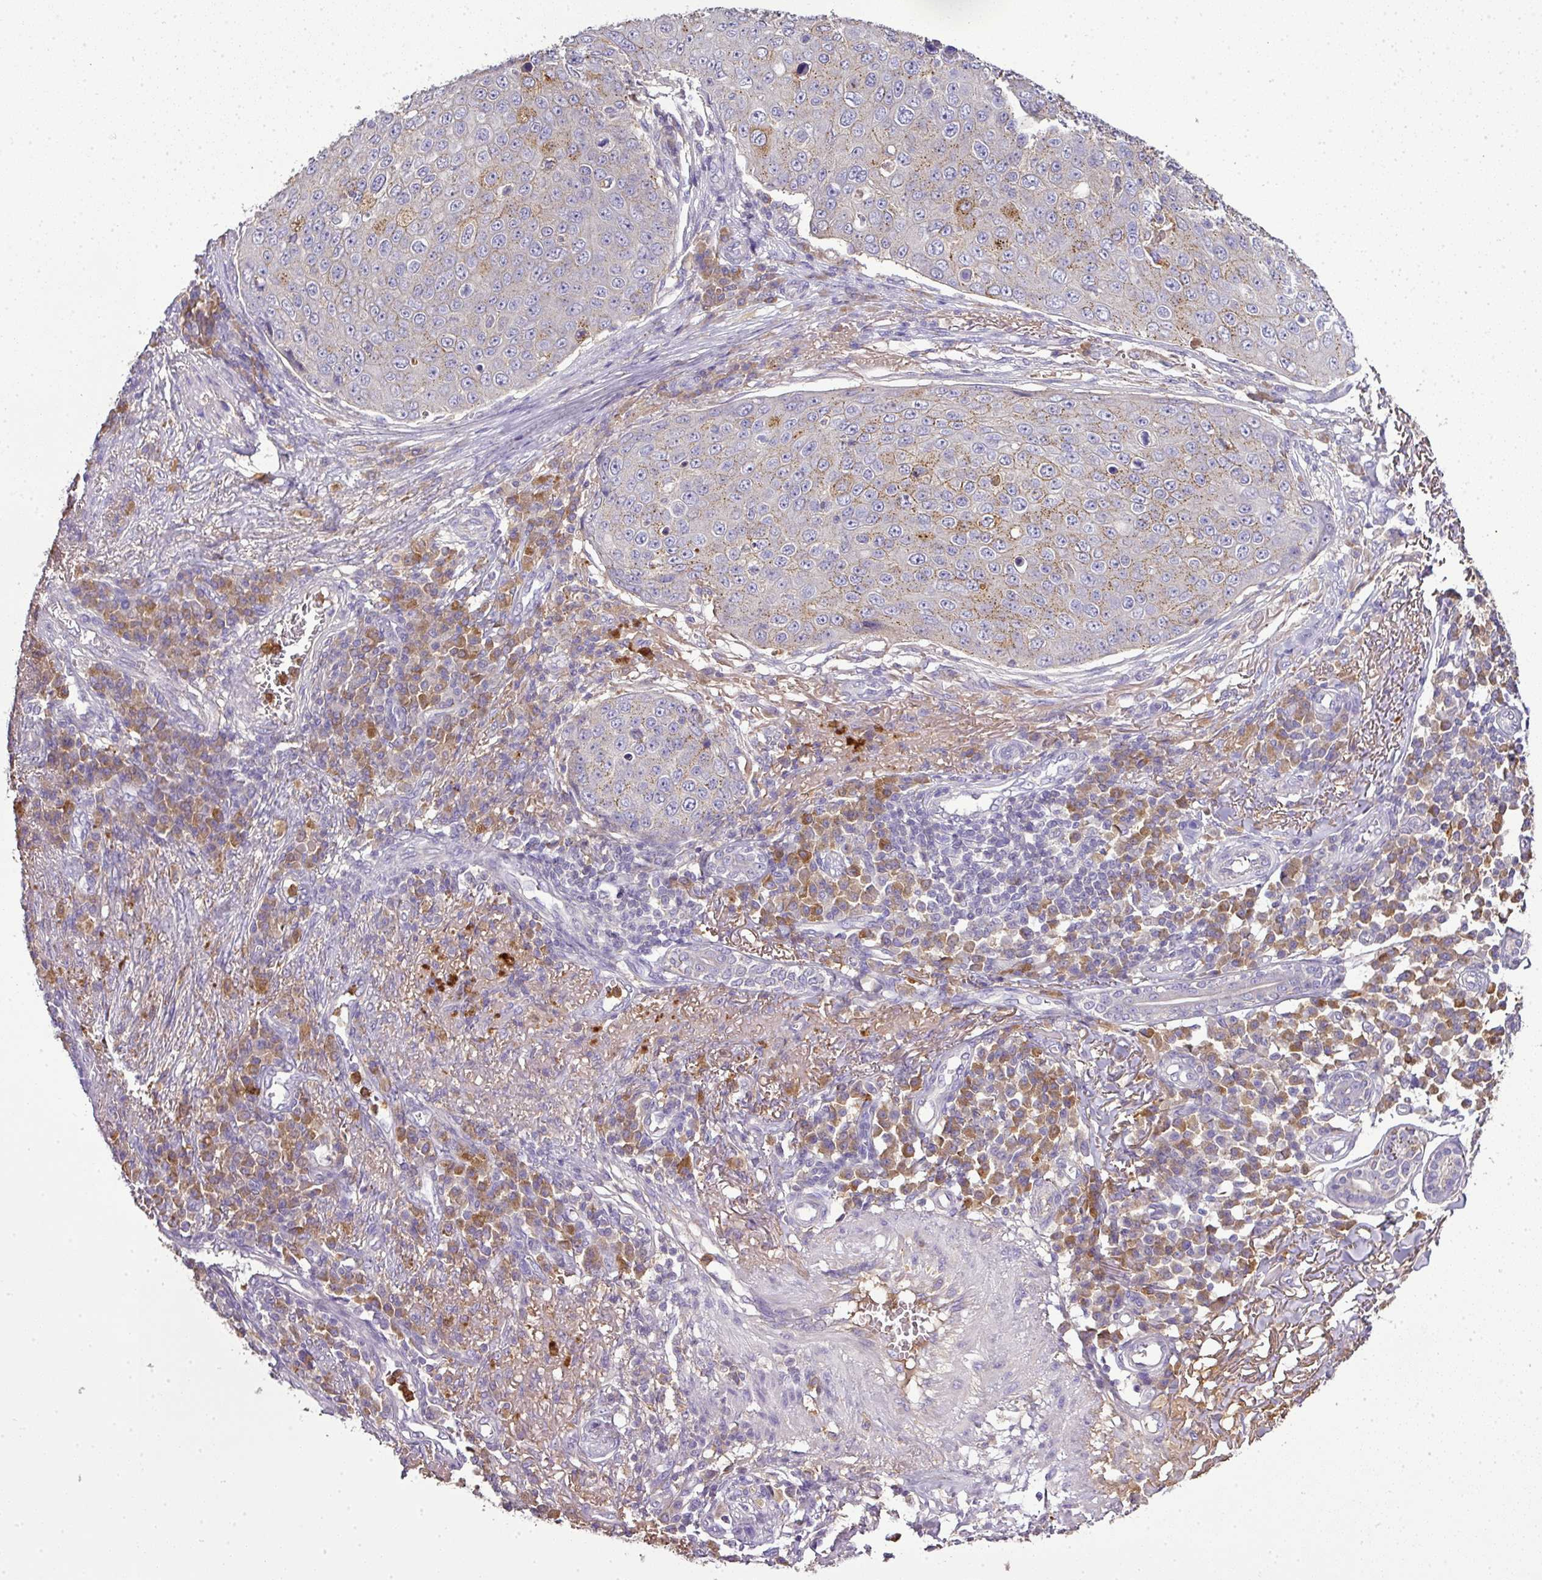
{"staining": {"intensity": "moderate", "quantity": "<25%", "location": "cytoplasmic/membranous"}, "tissue": "skin cancer", "cell_type": "Tumor cells", "image_type": "cancer", "snomed": [{"axis": "morphology", "description": "Squamous cell carcinoma, NOS"}, {"axis": "topography", "description": "Skin"}], "caption": "Protein staining by immunohistochemistry demonstrates moderate cytoplasmic/membranous positivity in about <25% of tumor cells in skin cancer (squamous cell carcinoma).", "gene": "CAB39L", "patient": {"sex": "male", "age": 71}}